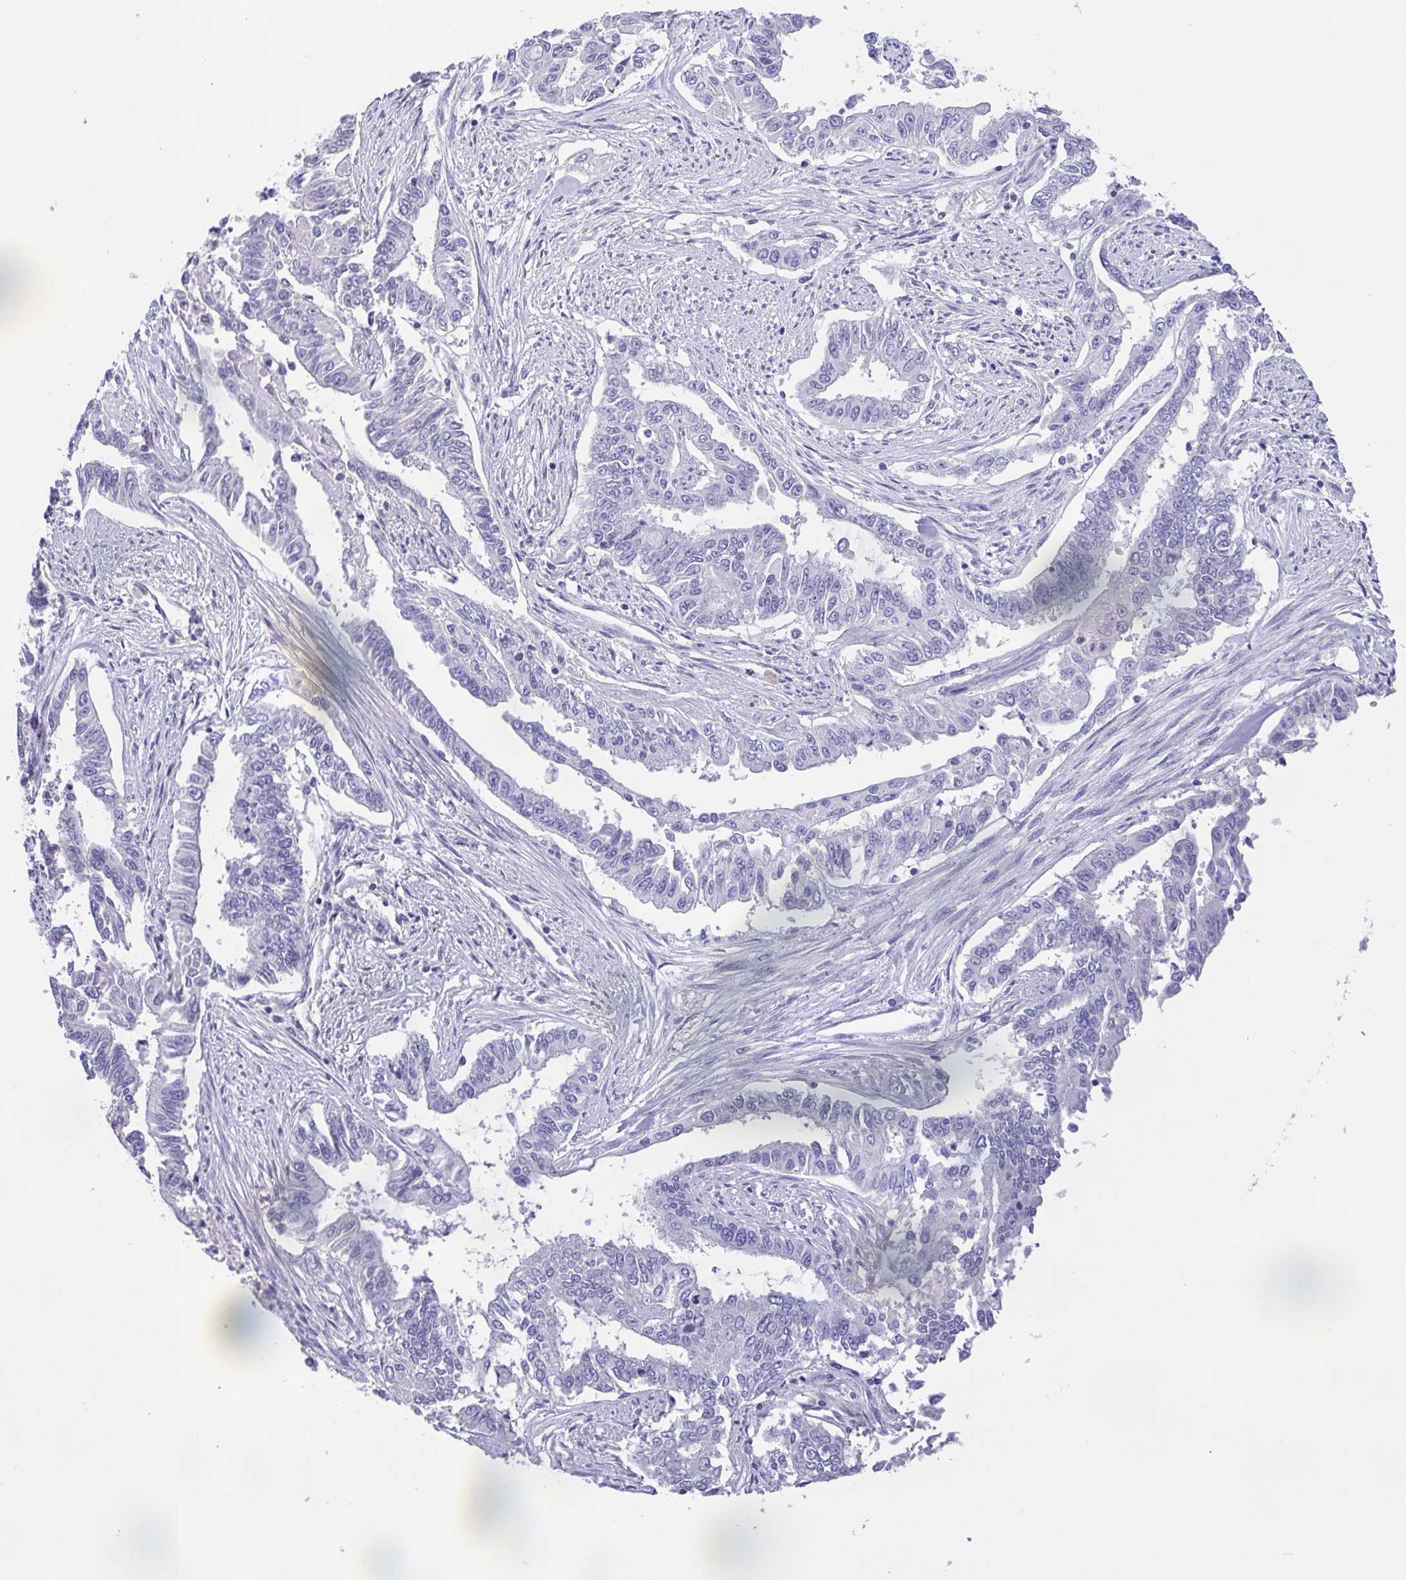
{"staining": {"intensity": "negative", "quantity": "none", "location": "none"}, "tissue": "endometrial cancer", "cell_type": "Tumor cells", "image_type": "cancer", "snomed": [{"axis": "morphology", "description": "Adenocarcinoma, NOS"}, {"axis": "topography", "description": "Uterus"}], "caption": "The photomicrograph shows no staining of tumor cells in endometrial cancer (adenocarcinoma).", "gene": "PKDREJ", "patient": {"sex": "female", "age": 59}}